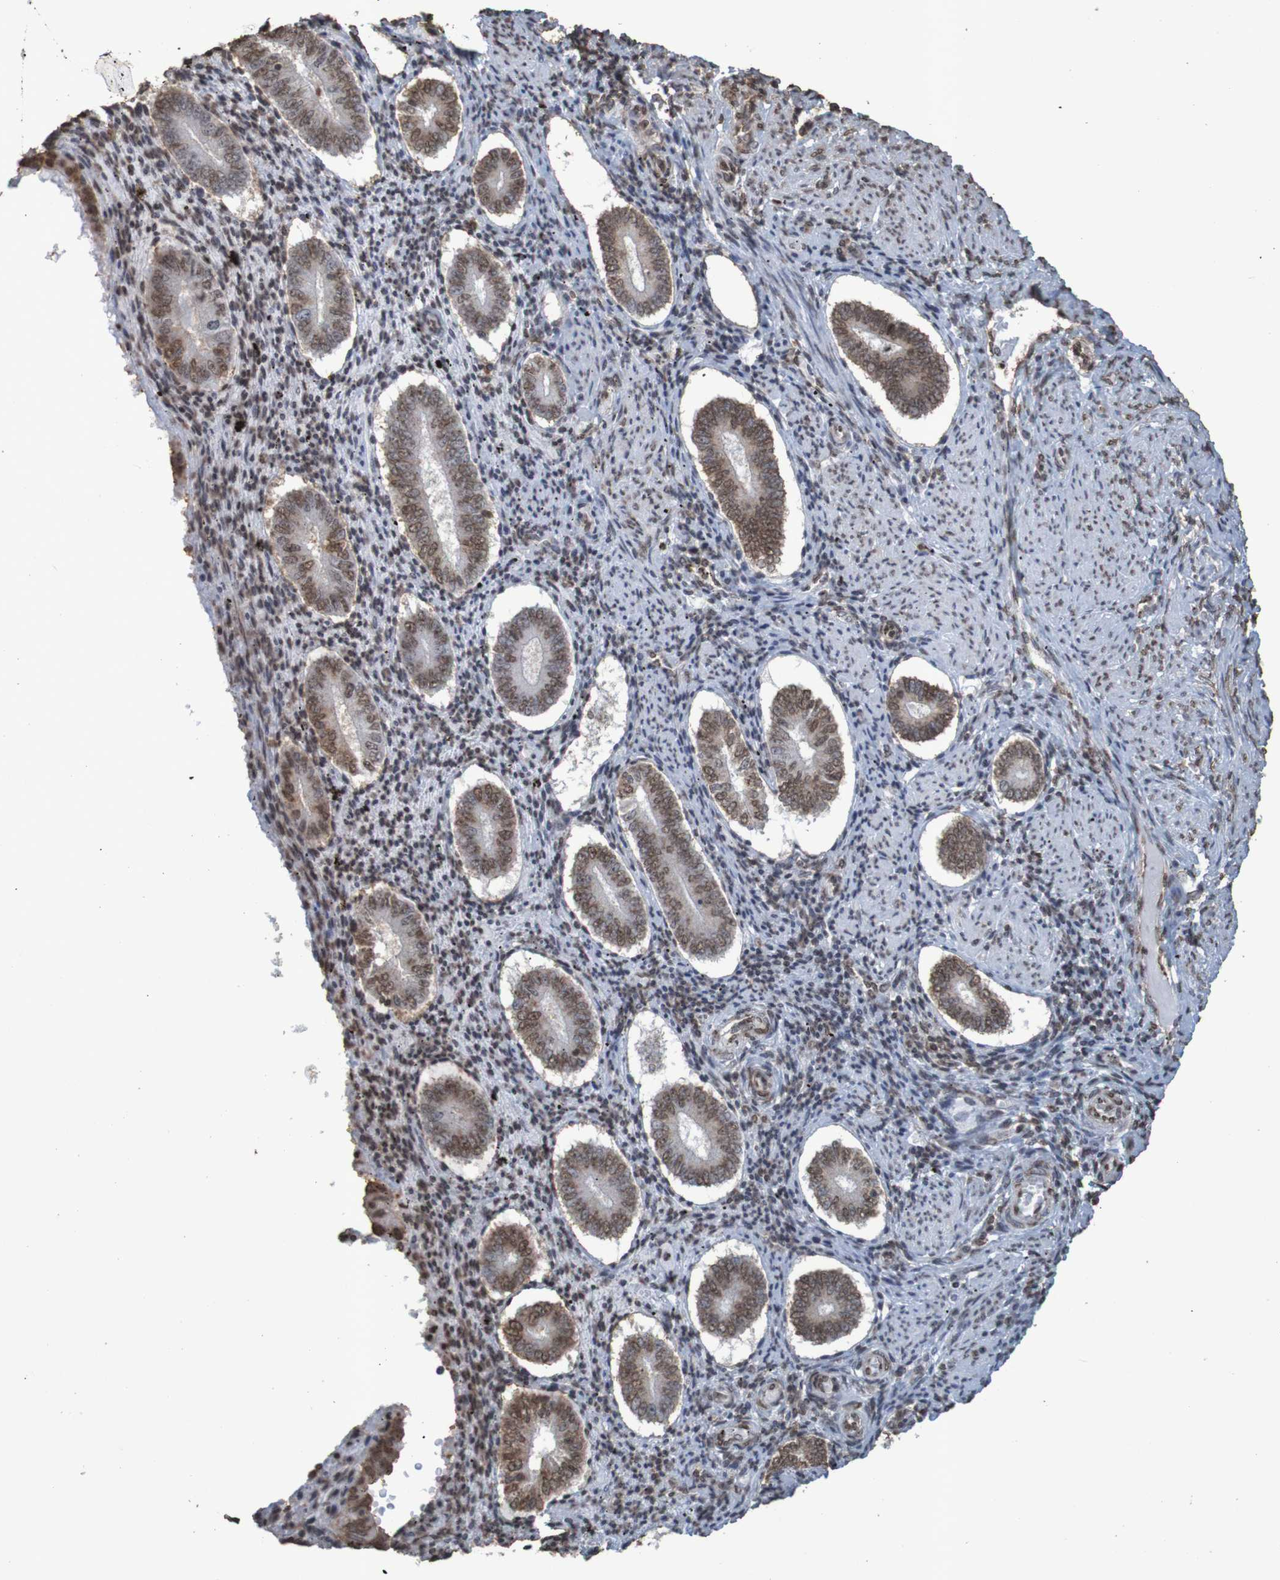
{"staining": {"intensity": "moderate", "quantity": "25%-75%", "location": "cytoplasmic/membranous,nuclear"}, "tissue": "endometrium", "cell_type": "Cells in endometrial stroma", "image_type": "normal", "snomed": [{"axis": "morphology", "description": "Normal tissue, NOS"}, {"axis": "topography", "description": "Endometrium"}], "caption": "Cells in endometrial stroma reveal medium levels of moderate cytoplasmic/membranous,nuclear staining in approximately 25%-75% of cells in unremarkable human endometrium. Using DAB (3,3'-diaminobenzidine) (brown) and hematoxylin (blue) stains, captured at high magnification using brightfield microscopy.", "gene": "GFI1", "patient": {"sex": "female", "age": 42}}